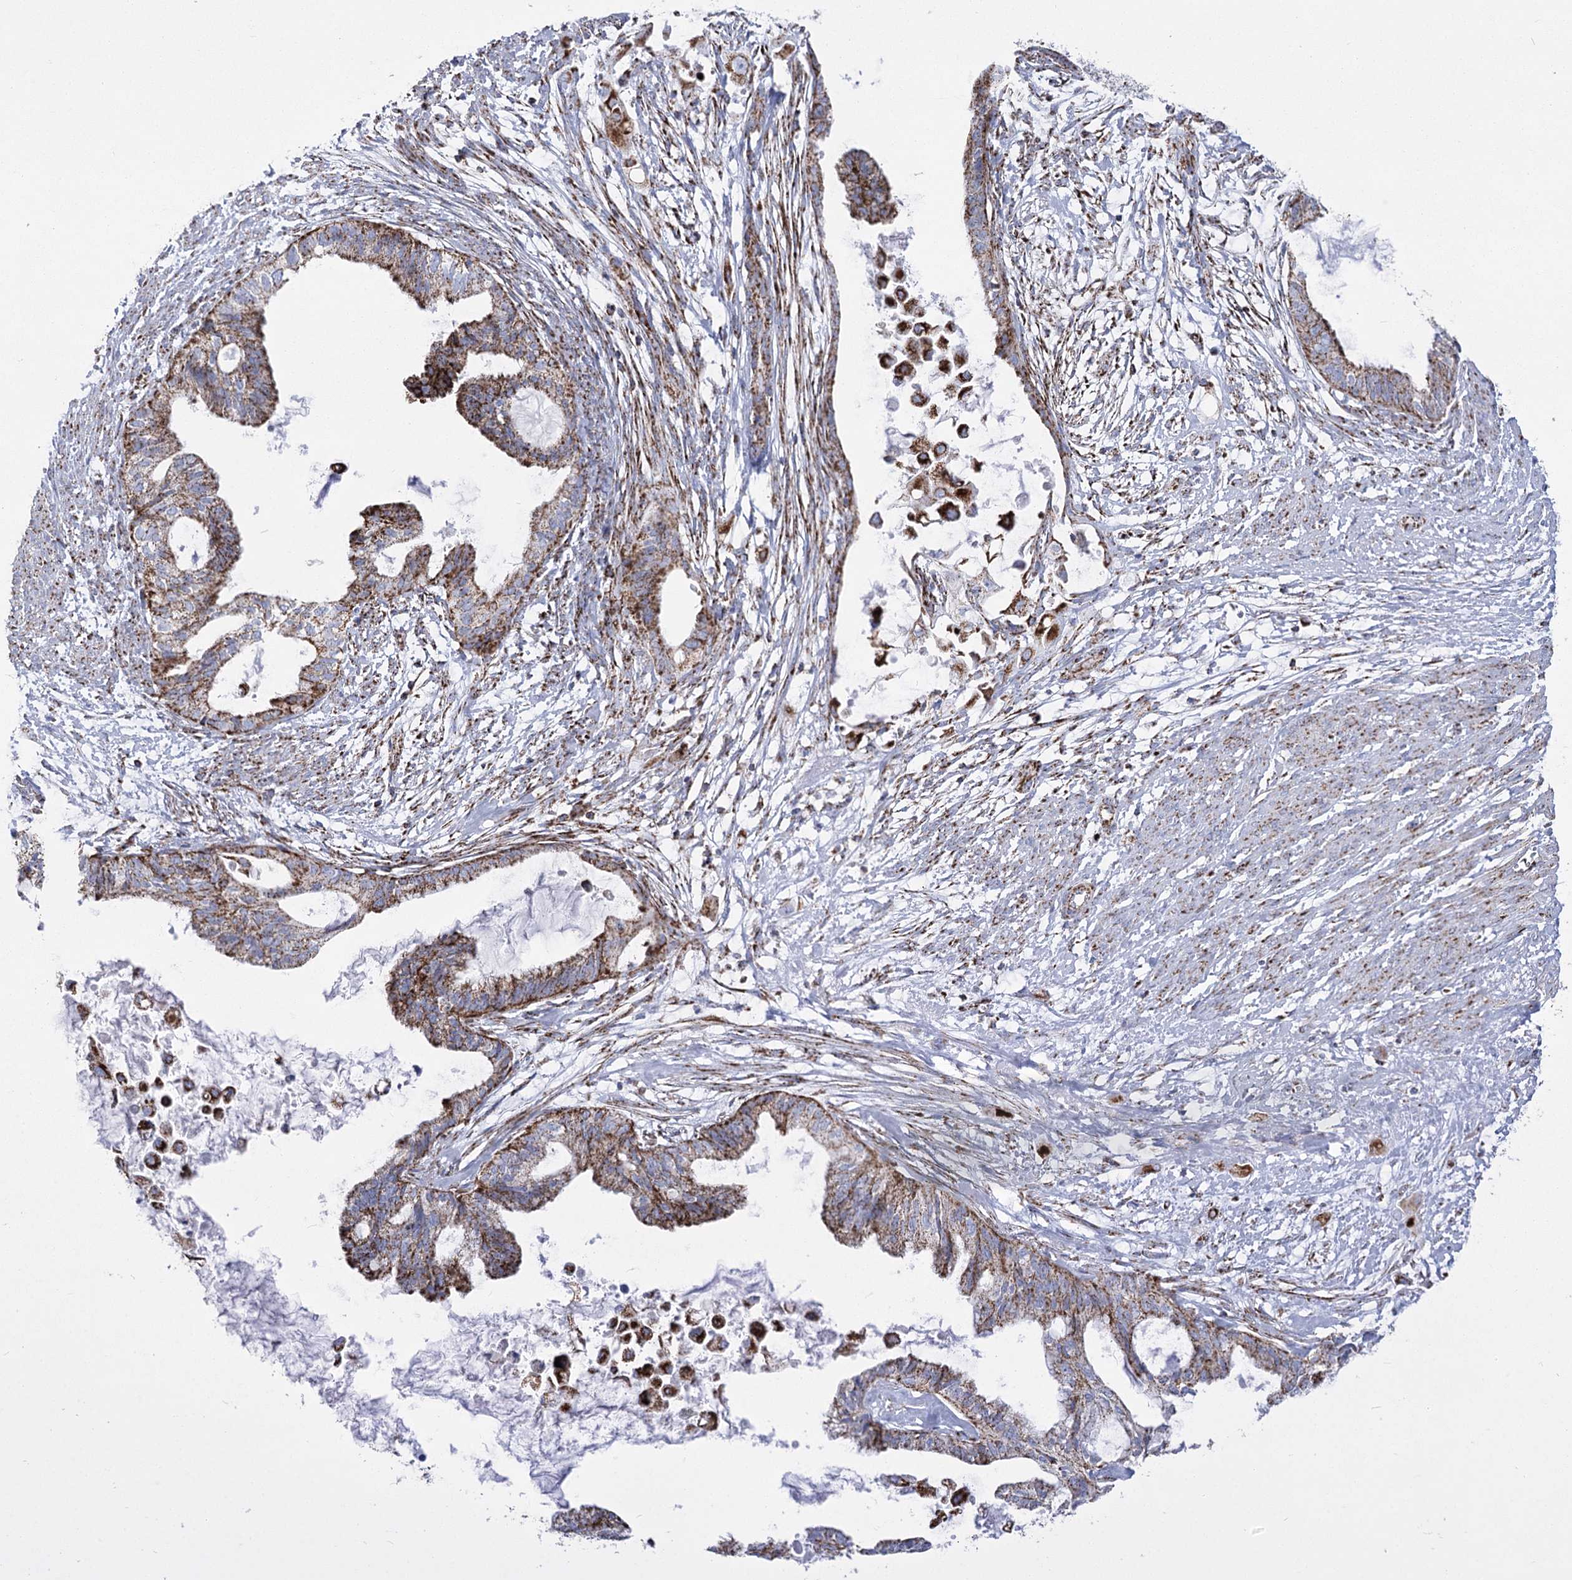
{"staining": {"intensity": "moderate", "quantity": ">75%", "location": "cytoplasmic/membranous"}, "tissue": "cervical cancer", "cell_type": "Tumor cells", "image_type": "cancer", "snomed": [{"axis": "morphology", "description": "Normal tissue, NOS"}, {"axis": "morphology", "description": "Adenocarcinoma, NOS"}, {"axis": "topography", "description": "Cervix"}, {"axis": "topography", "description": "Endometrium"}], "caption": "Immunohistochemical staining of human cervical cancer shows medium levels of moderate cytoplasmic/membranous protein positivity in approximately >75% of tumor cells.", "gene": "PDHB", "patient": {"sex": "female", "age": 86}}